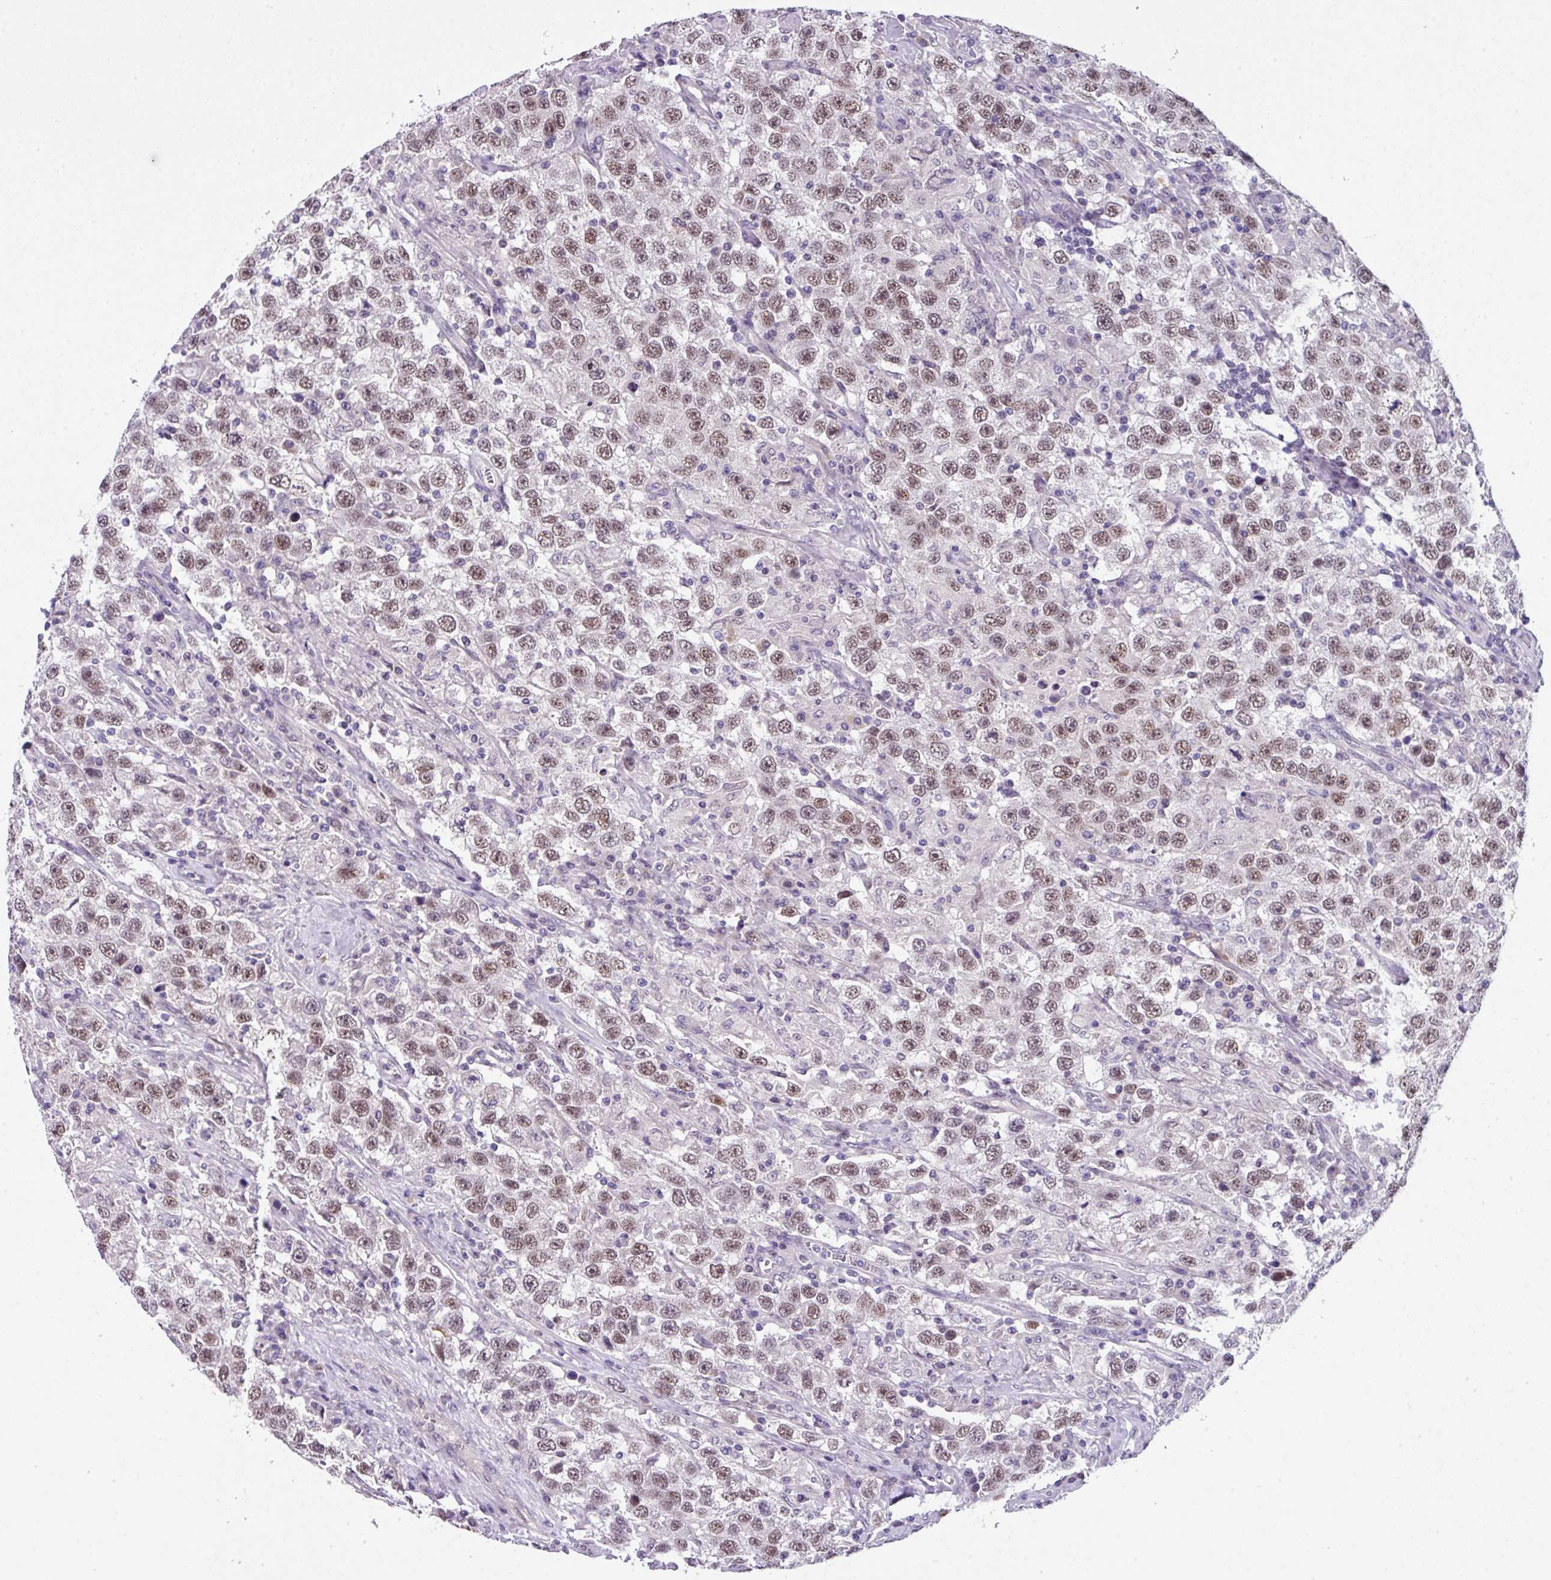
{"staining": {"intensity": "moderate", "quantity": ">75%", "location": "nuclear"}, "tissue": "testis cancer", "cell_type": "Tumor cells", "image_type": "cancer", "snomed": [{"axis": "morphology", "description": "Seminoma, NOS"}, {"axis": "topography", "description": "Testis"}], "caption": "A photomicrograph of testis cancer stained for a protein reveals moderate nuclear brown staining in tumor cells.", "gene": "ZFP3", "patient": {"sex": "male", "age": 41}}